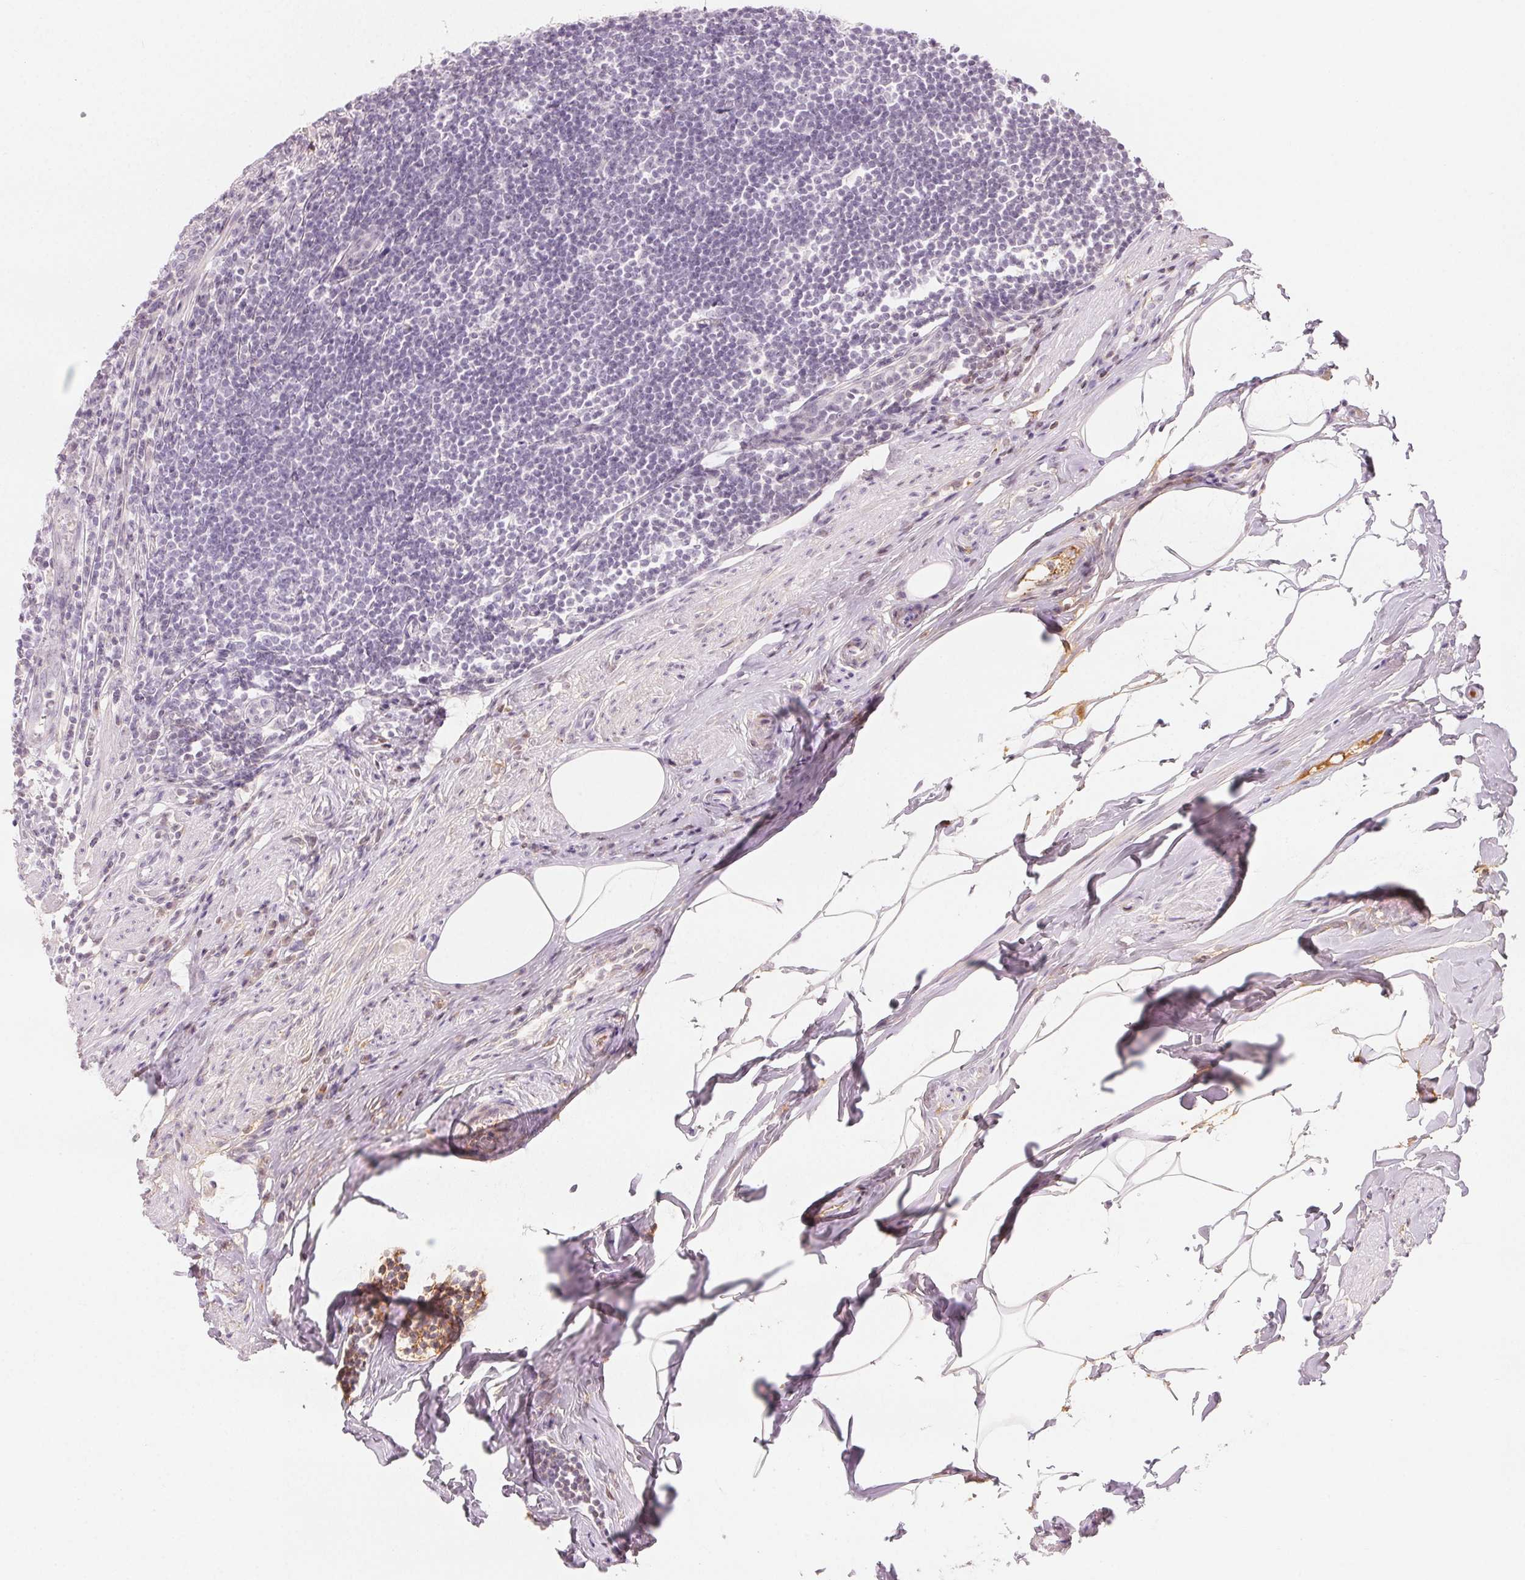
{"staining": {"intensity": "negative", "quantity": "none", "location": "none"}, "tissue": "appendix", "cell_type": "Glandular cells", "image_type": "normal", "snomed": [{"axis": "morphology", "description": "Normal tissue, NOS"}, {"axis": "topography", "description": "Appendix"}], "caption": "High power microscopy histopathology image of an IHC photomicrograph of unremarkable appendix, revealing no significant expression in glandular cells.", "gene": "AFM", "patient": {"sex": "female", "age": 56}}